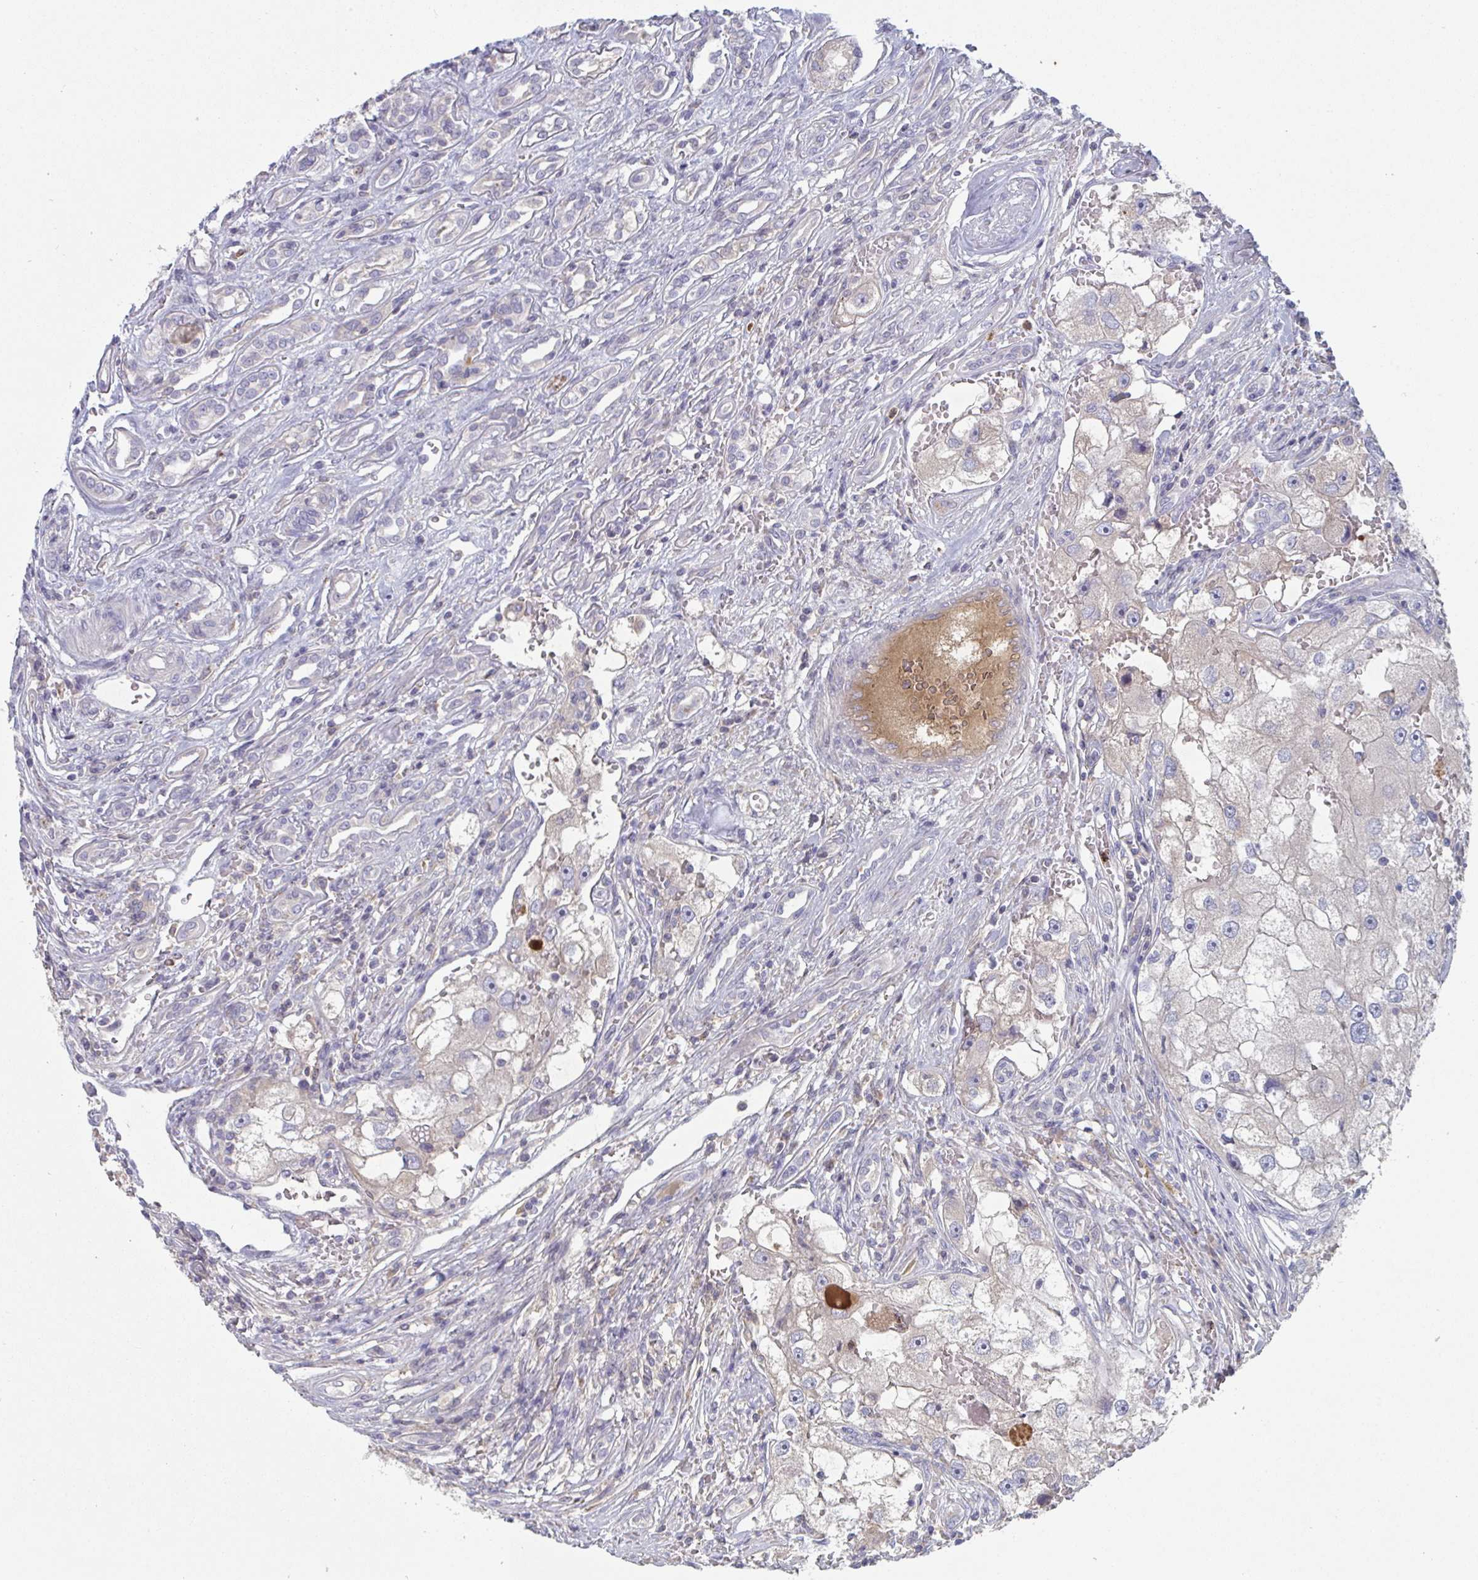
{"staining": {"intensity": "negative", "quantity": "none", "location": "none"}, "tissue": "renal cancer", "cell_type": "Tumor cells", "image_type": "cancer", "snomed": [{"axis": "morphology", "description": "Adenocarcinoma, NOS"}, {"axis": "topography", "description": "Kidney"}], "caption": "Immunohistochemistry (IHC) micrograph of neoplastic tissue: renal adenocarcinoma stained with DAB exhibits no significant protein positivity in tumor cells.", "gene": "HGFAC", "patient": {"sex": "male", "age": 63}}